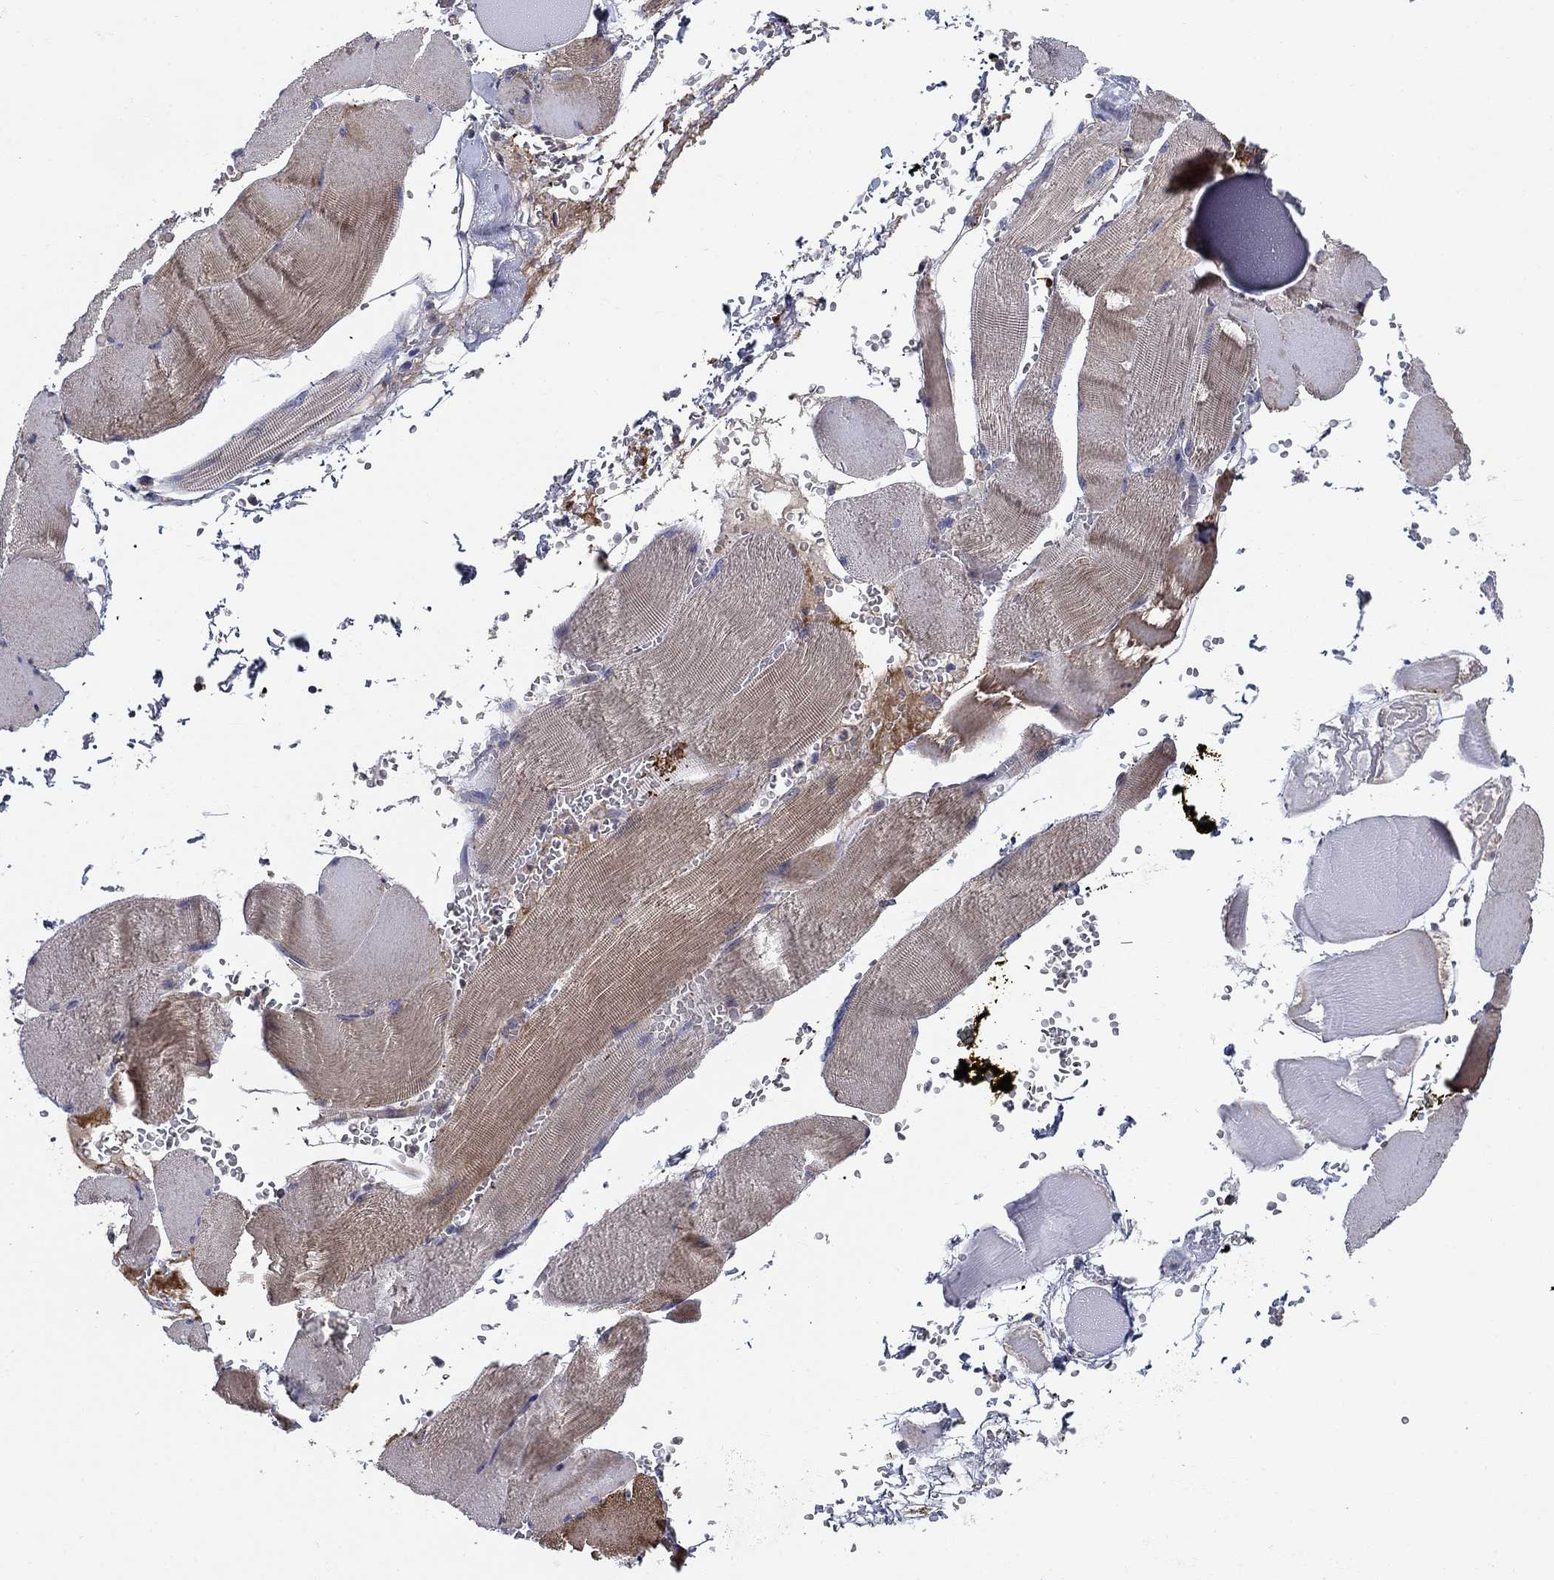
{"staining": {"intensity": "moderate", "quantity": "<25%", "location": "cytoplasmic/membranous"}, "tissue": "skeletal muscle", "cell_type": "Myocytes", "image_type": "normal", "snomed": [{"axis": "morphology", "description": "Normal tissue, NOS"}, {"axis": "topography", "description": "Skeletal muscle"}], "caption": "Protein staining demonstrates moderate cytoplasmic/membranous positivity in about <25% of myocytes in normal skeletal muscle.", "gene": "SIT1", "patient": {"sex": "male", "age": 56}}